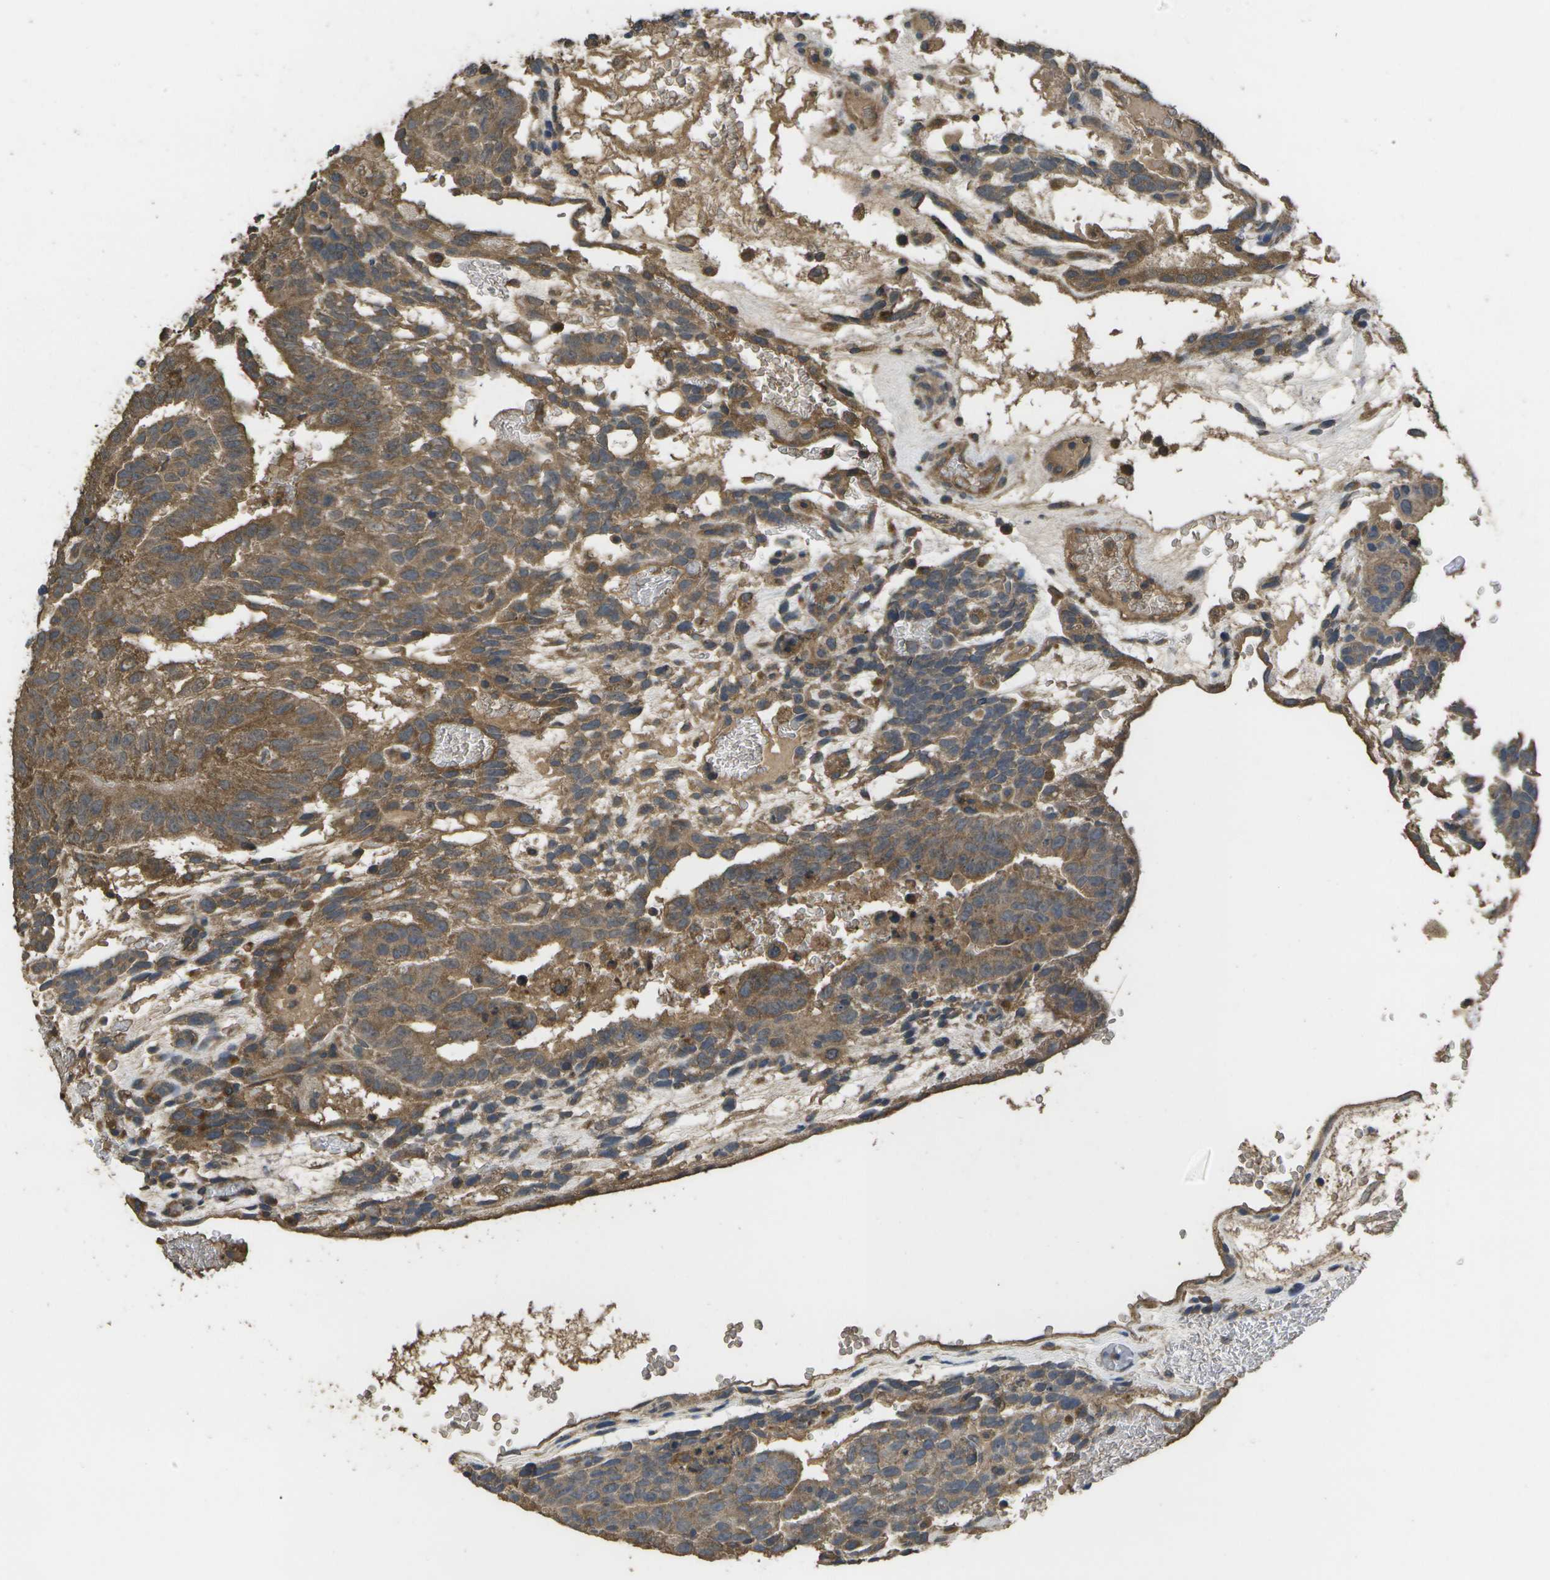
{"staining": {"intensity": "moderate", "quantity": ">75%", "location": "cytoplasmic/membranous"}, "tissue": "testis cancer", "cell_type": "Tumor cells", "image_type": "cancer", "snomed": [{"axis": "morphology", "description": "Seminoma, NOS"}, {"axis": "morphology", "description": "Carcinoma, Embryonal, NOS"}, {"axis": "topography", "description": "Testis"}], "caption": "The histopathology image reveals a brown stain indicating the presence of a protein in the cytoplasmic/membranous of tumor cells in embryonal carcinoma (testis).", "gene": "SACS", "patient": {"sex": "male", "age": 52}}